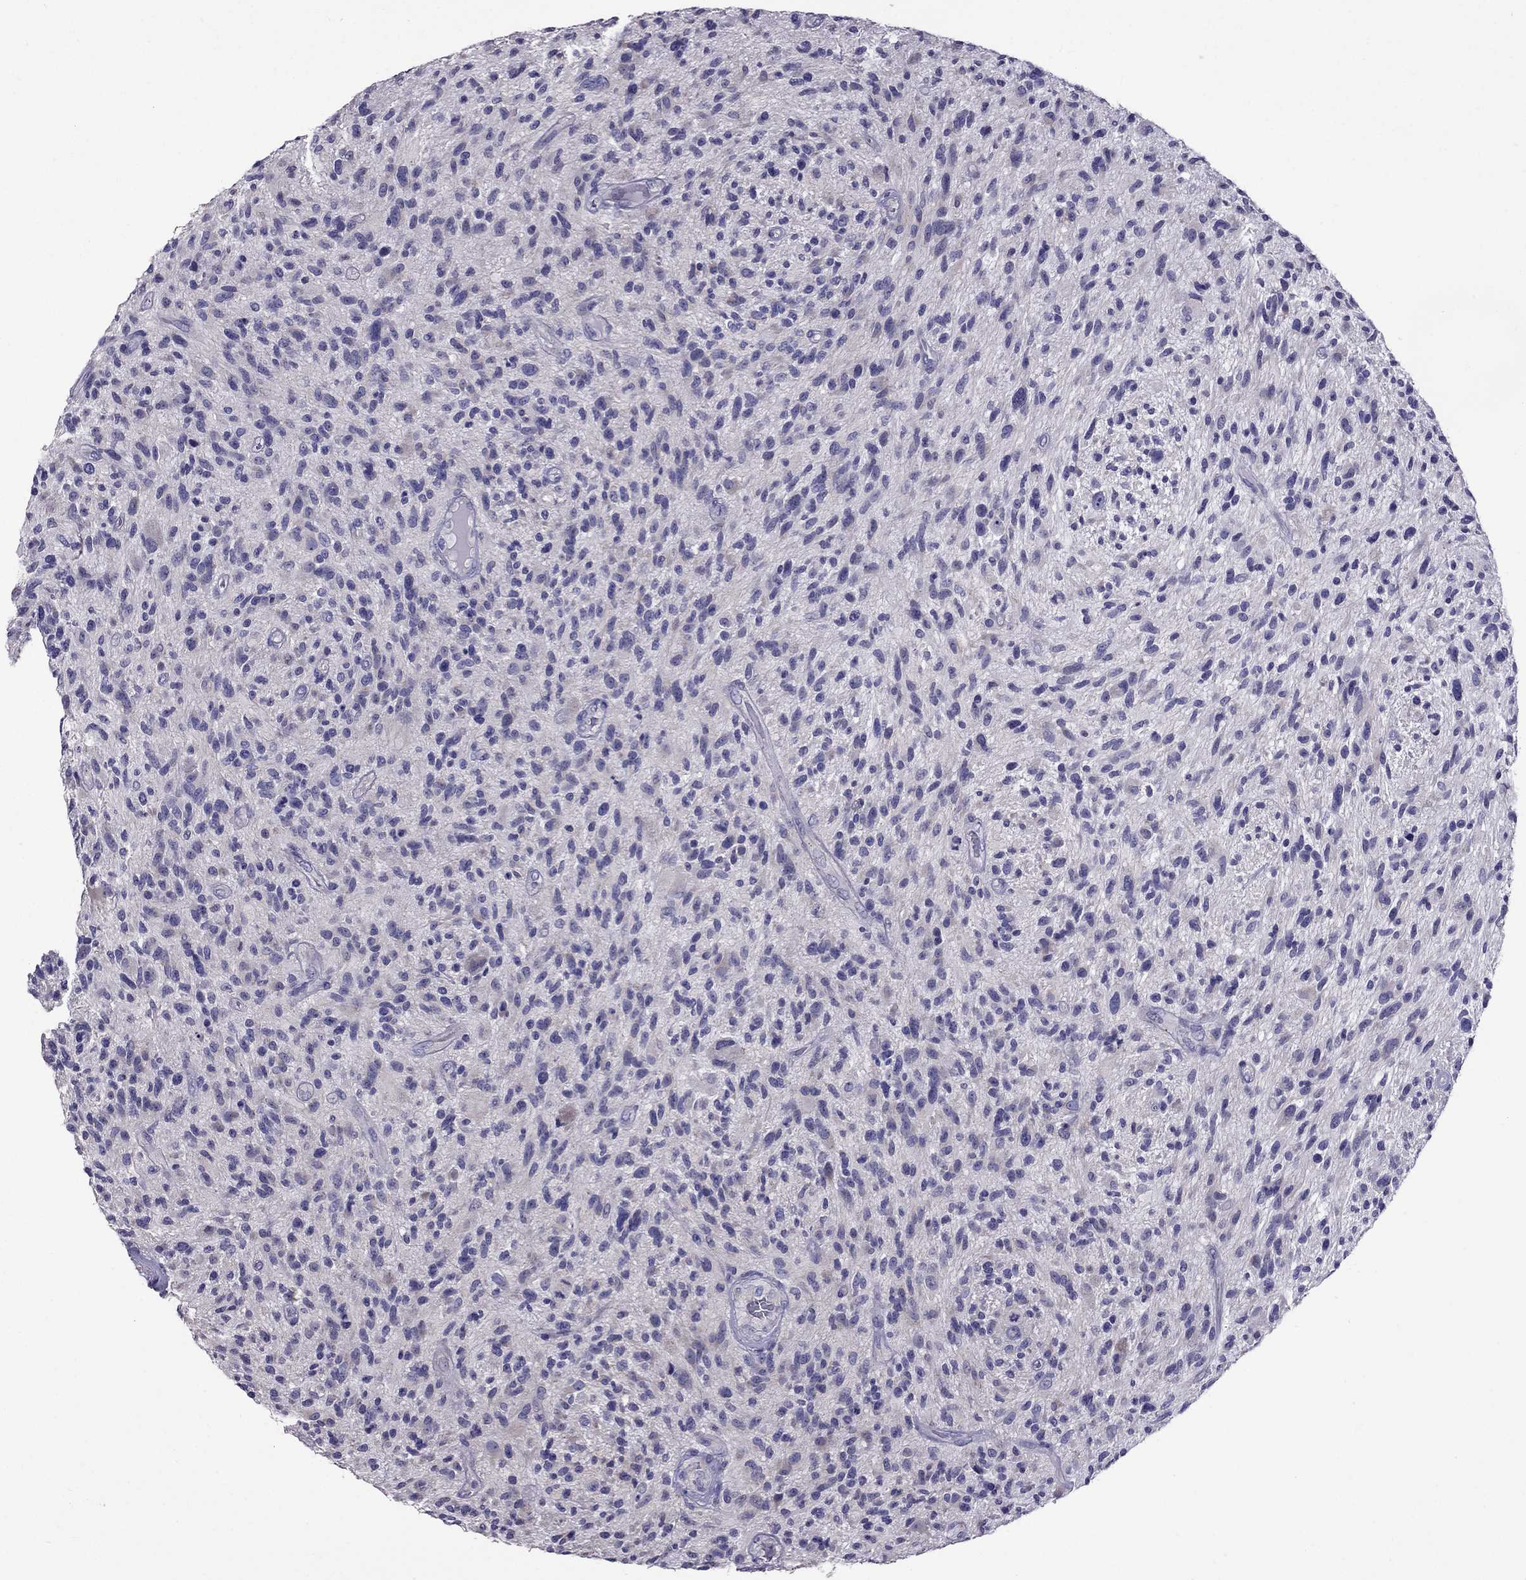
{"staining": {"intensity": "negative", "quantity": "none", "location": "none"}, "tissue": "glioma", "cell_type": "Tumor cells", "image_type": "cancer", "snomed": [{"axis": "morphology", "description": "Glioma, malignant, High grade"}, {"axis": "topography", "description": "Brain"}], "caption": "This is an immunohistochemistry (IHC) photomicrograph of glioma. There is no positivity in tumor cells.", "gene": "OXCT2", "patient": {"sex": "male", "age": 47}}